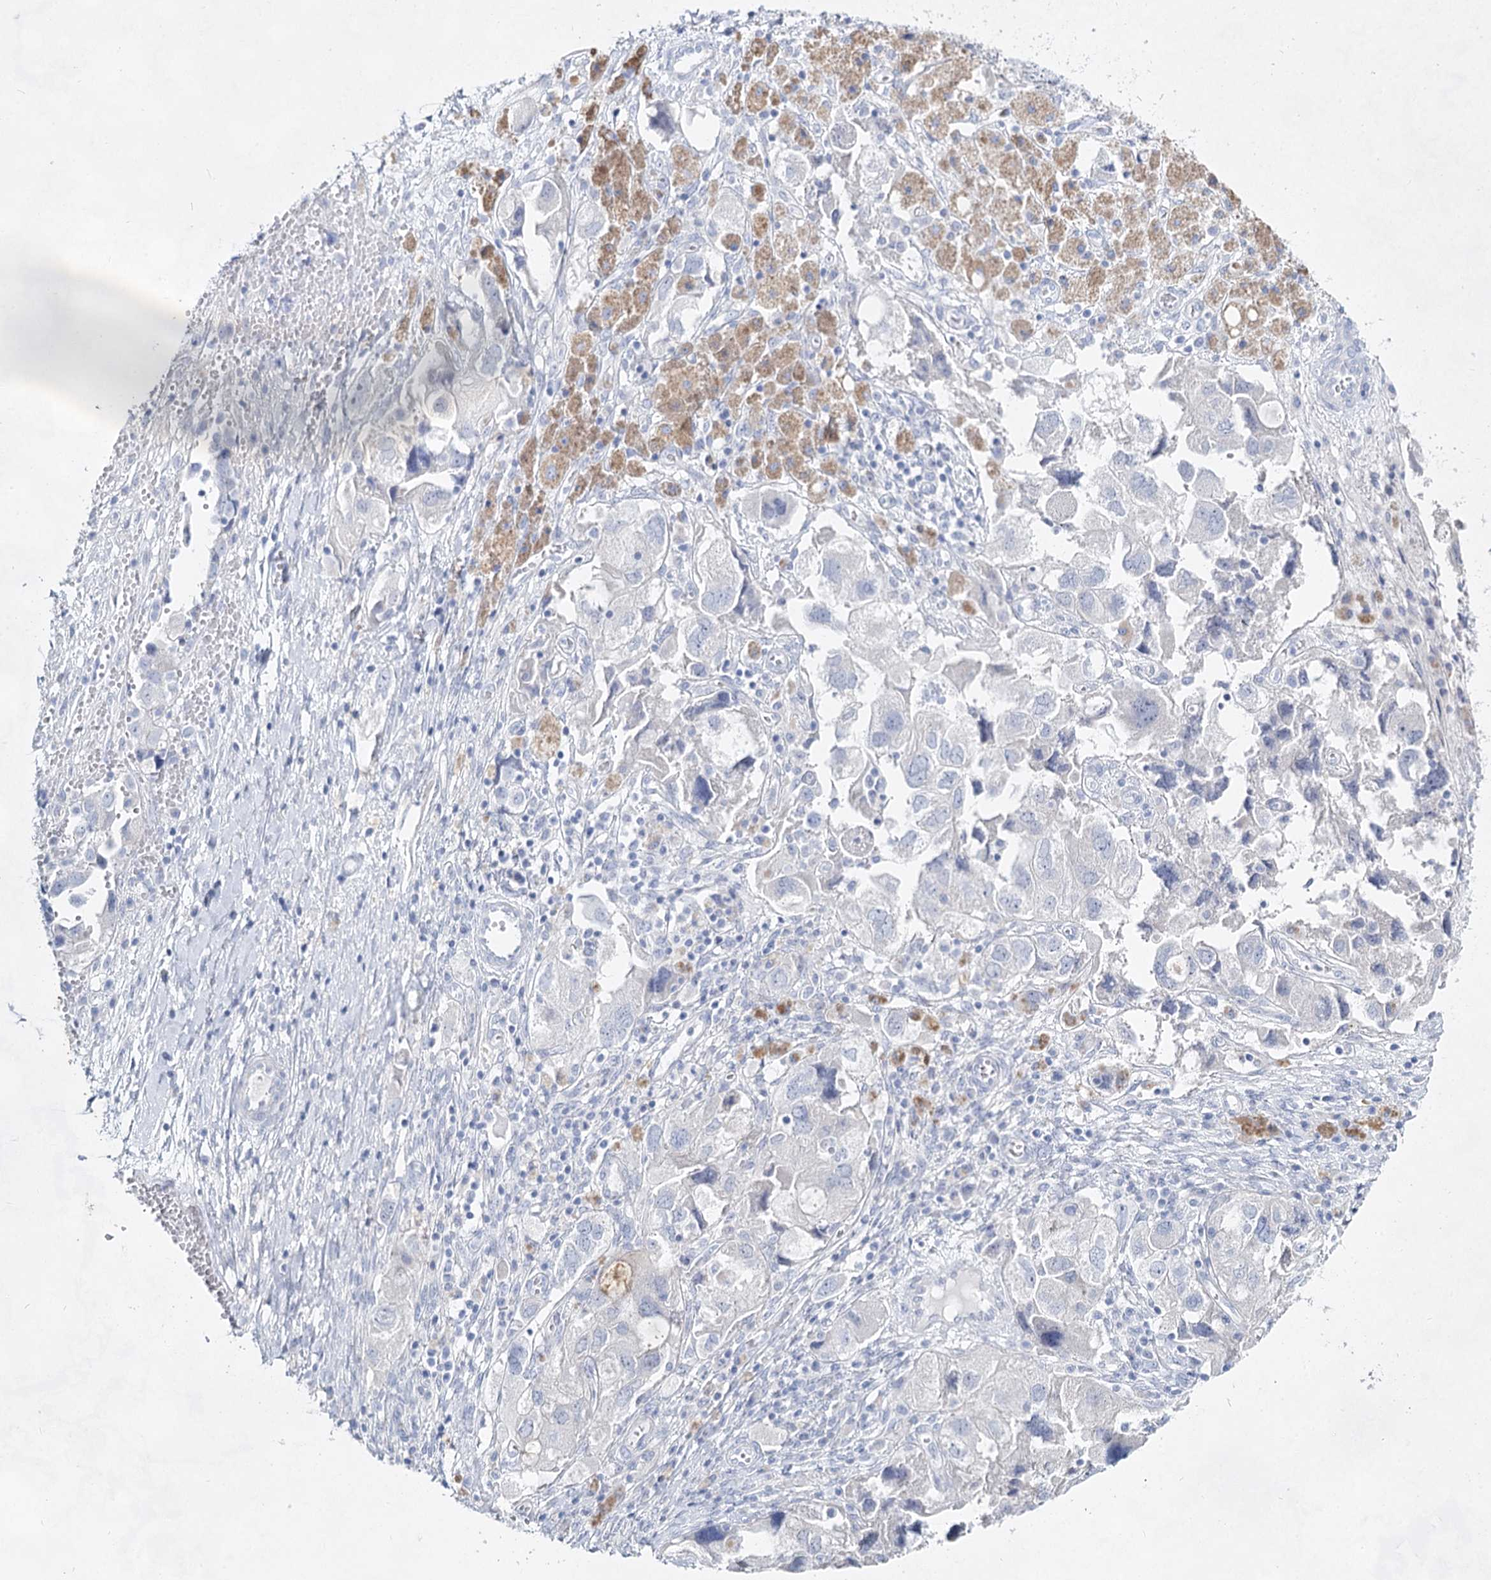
{"staining": {"intensity": "negative", "quantity": "none", "location": "none"}, "tissue": "ovarian cancer", "cell_type": "Tumor cells", "image_type": "cancer", "snomed": [{"axis": "morphology", "description": "Carcinoma, NOS"}, {"axis": "morphology", "description": "Cystadenocarcinoma, serous, NOS"}, {"axis": "topography", "description": "Ovary"}], "caption": "This is an immunohistochemistry image of human ovarian cancer. There is no staining in tumor cells.", "gene": "SLC17A2", "patient": {"sex": "female", "age": 69}}